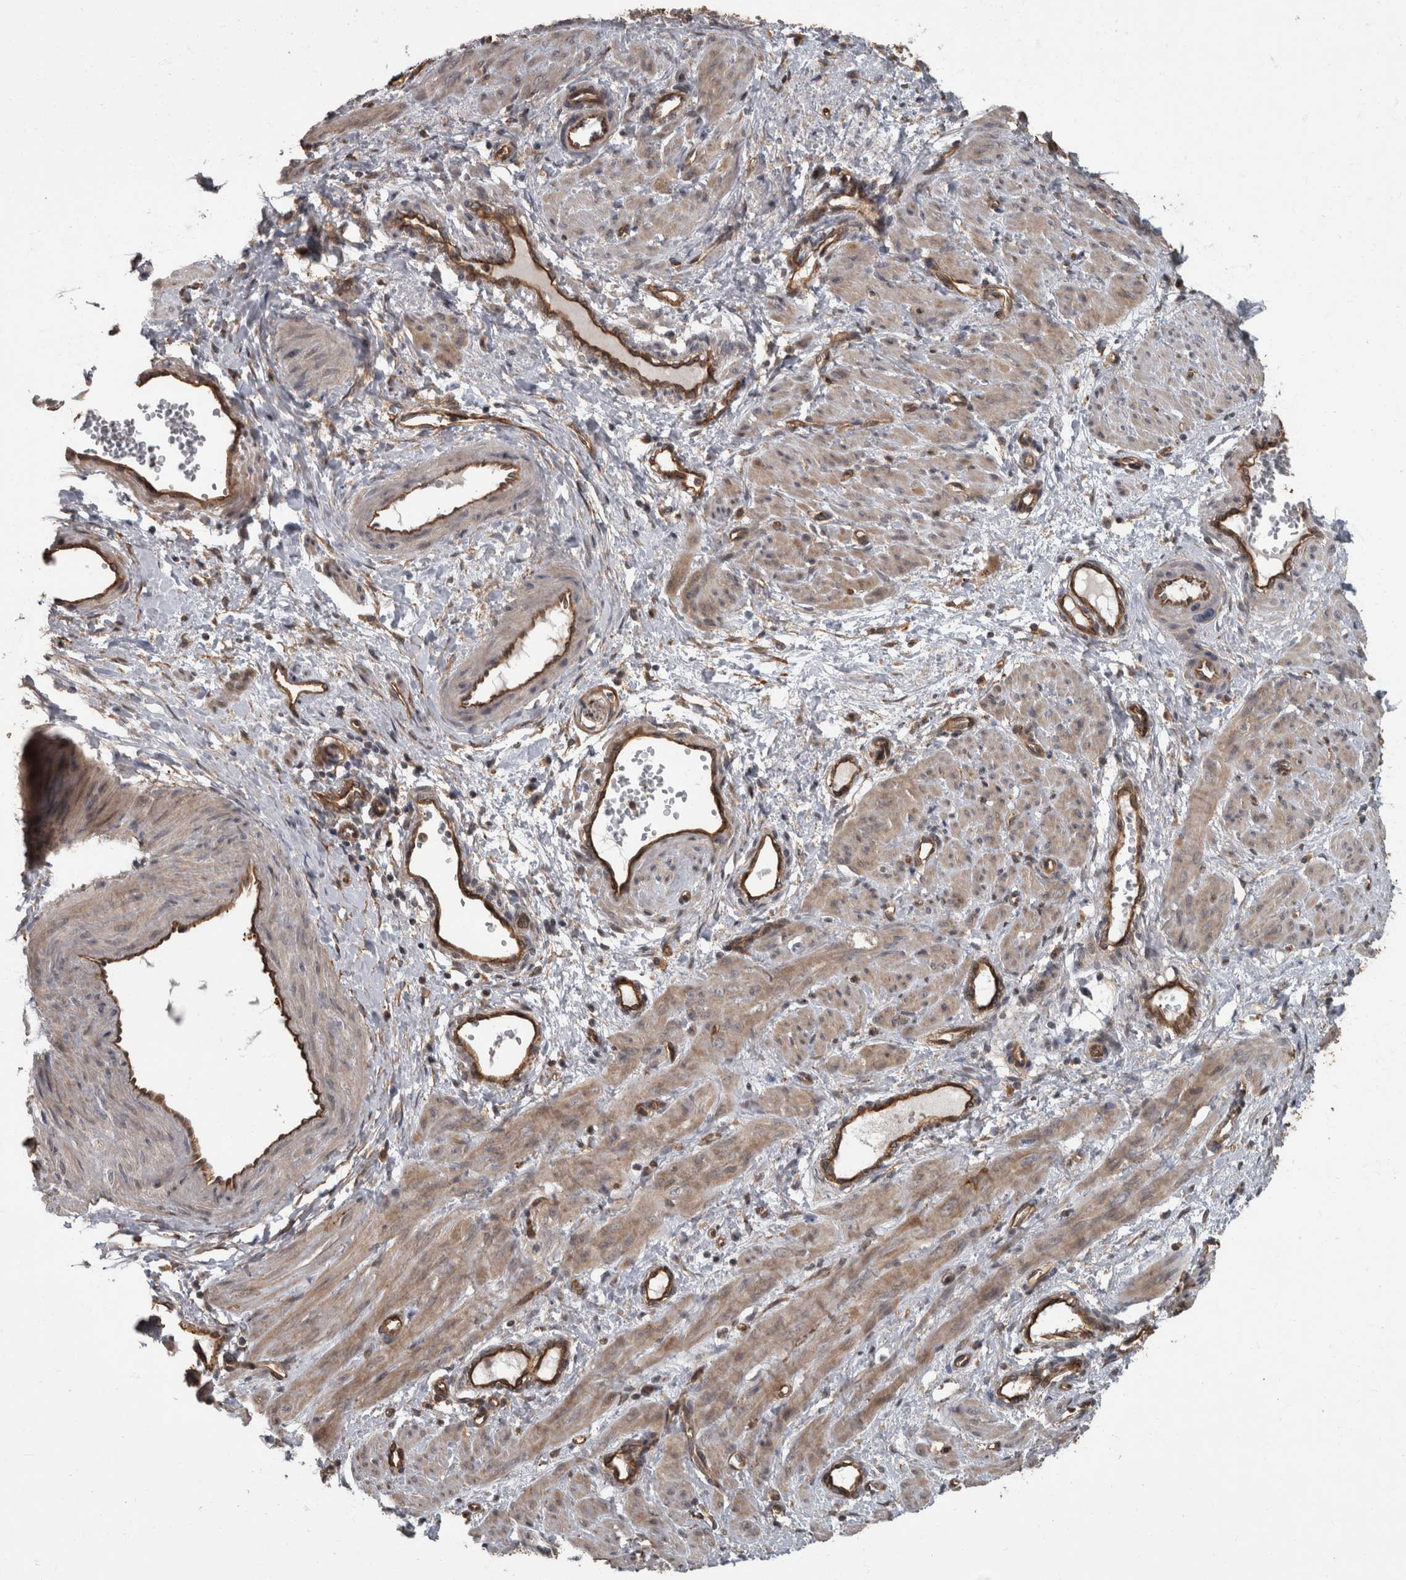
{"staining": {"intensity": "moderate", "quantity": ">75%", "location": "cytoplasmic/membranous"}, "tissue": "smooth muscle", "cell_type": "Smooth muscle cells", "image_type": "normal", "snomed": [{"axis": "morphology", "description": "Normal tissue, NOS"}, {"axis": "topography", "description": "Endometrium"}], "caption": "Immunohistochemical staining of unremarkable human smooth muscle shows >75% levels of moderate cytoplasmic/membranous protein positivity in approximately >75% of smooth muscle cells. The protein is shown in brown color, while the nuclei are stained blue.", "gene": "VEGFD", "patient": {"sex": "female", "age": 33}}